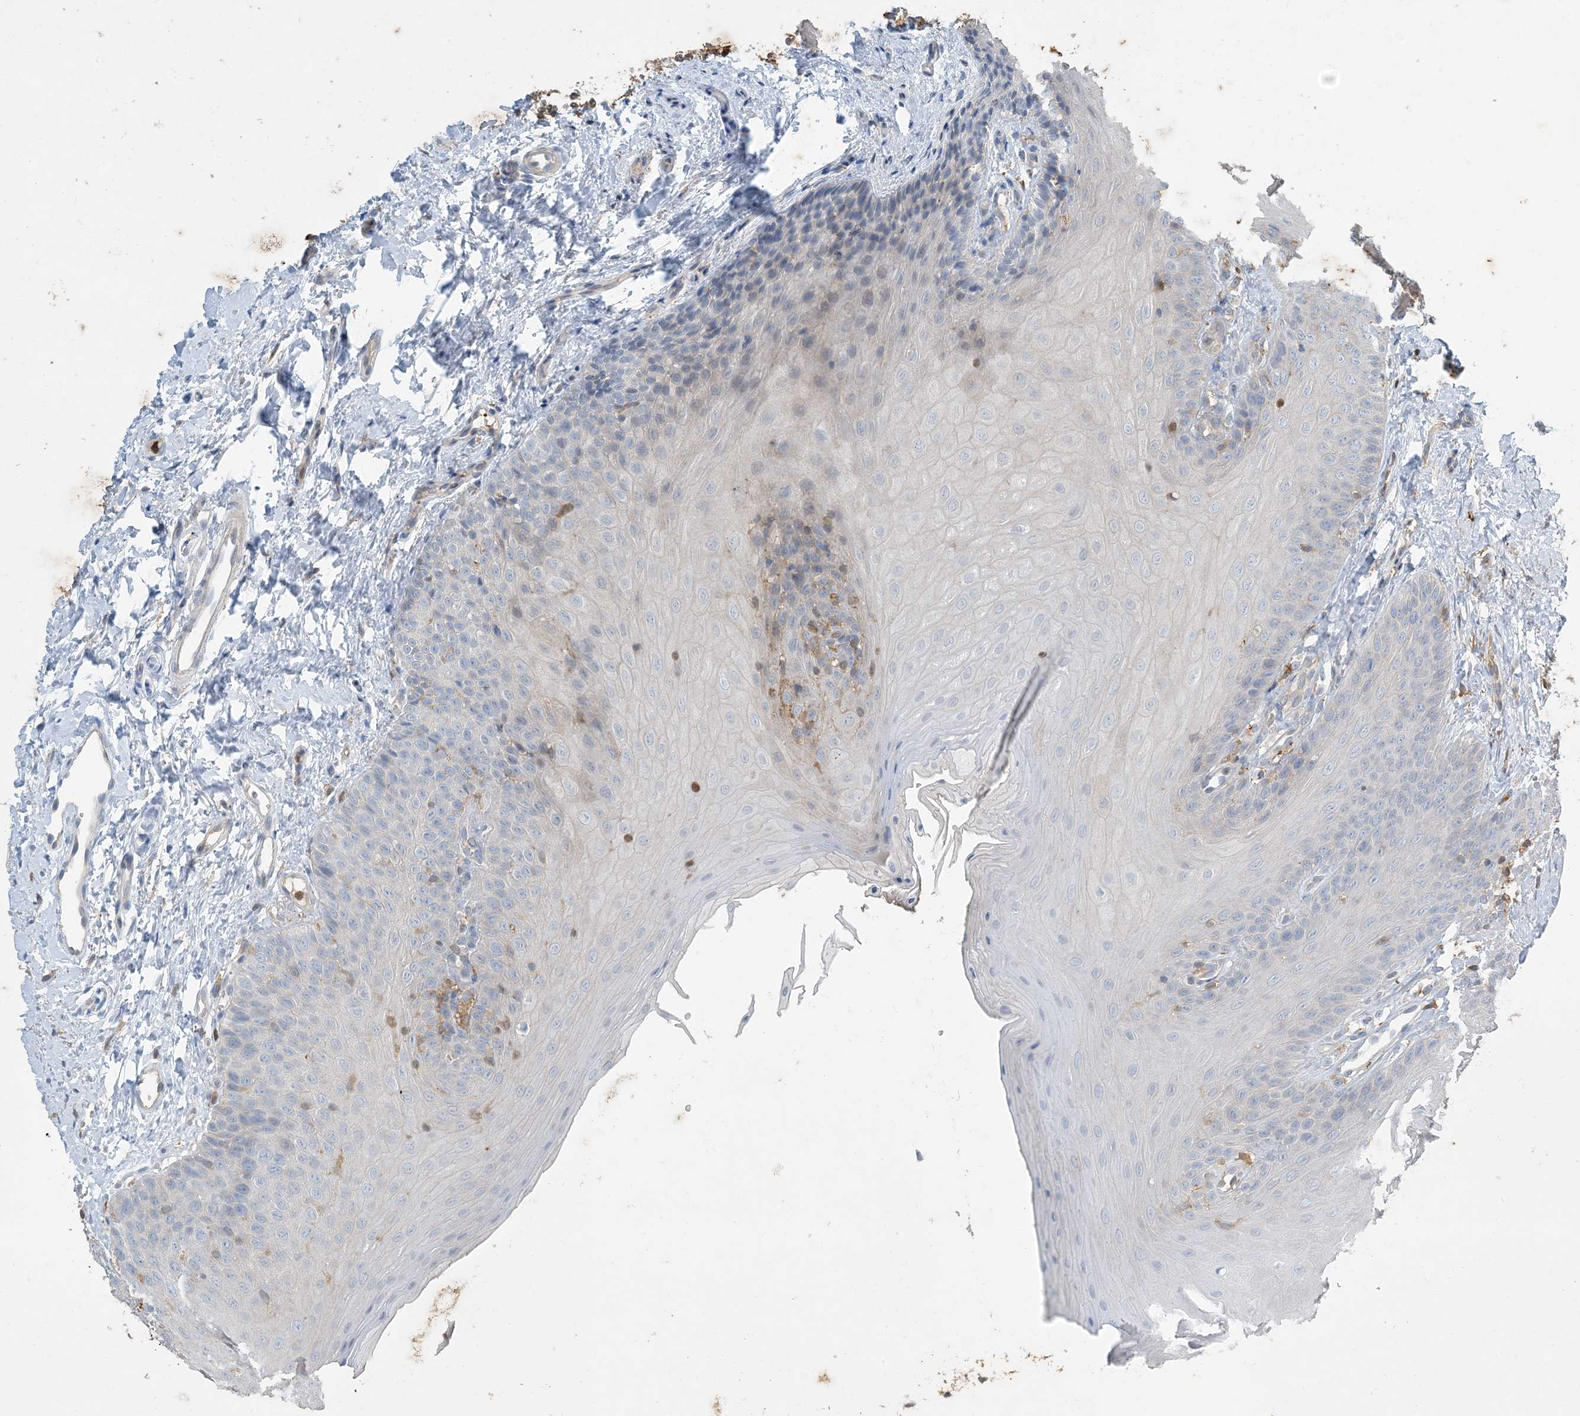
{"staining": {"intensity": "negative", "quantity": "none", "location": "none"}, "tissue": "oral mucosa", "cell_type": "Squamous epithelial cells", "image_type": "normal", "snomed": [{"axis": "morphology", "description": "Normal tissue, NOS"}, {"axis": "topography", "description": "Oral tissue"}], "caption": "The micrograph exhibits no significant positivity in squamous epithelial cells of oral mucosa. (DAB (3,3'-diaminobenzidine) immunohistochemistry (IHC) visualized using brightfield microscopy, high magnification).", "gene": "TMSB4X", "patient": {"sex": "female", "age": 68}}